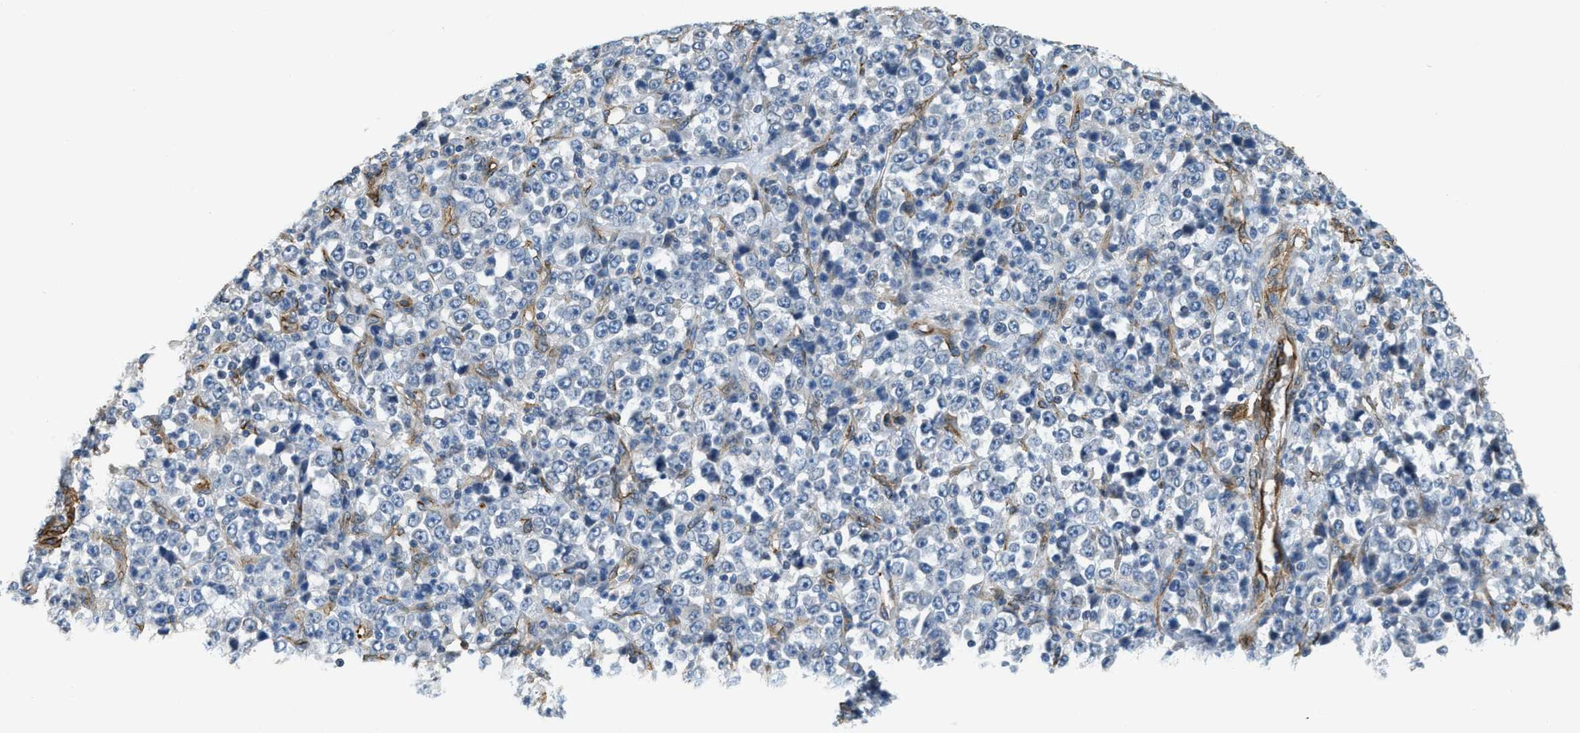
{"staining": {"intensity": "negative", "quantity": "none", "location": "none"}, "tissue": "stomach cancer", "cell_type": "Tumor cells", "image_type": "cancer", "snomed": [{"axis": "morphology", "description": "Normal tissue, NOS"}, {"axis": "morphology", "description": "Adenocarcinoma, NOS"}, {"axis": "topography", "description": "Stomach, upper"}, {"axis": "topography", "description": "Stomach"}], "caption": "This is a photomicrograph of immunohistochemistry (IHC) staining of stomach cancer, which shows no positivity in tumor cells.", "gene": "TMEM43", "patient": {"sex": "male", "age": 59}}